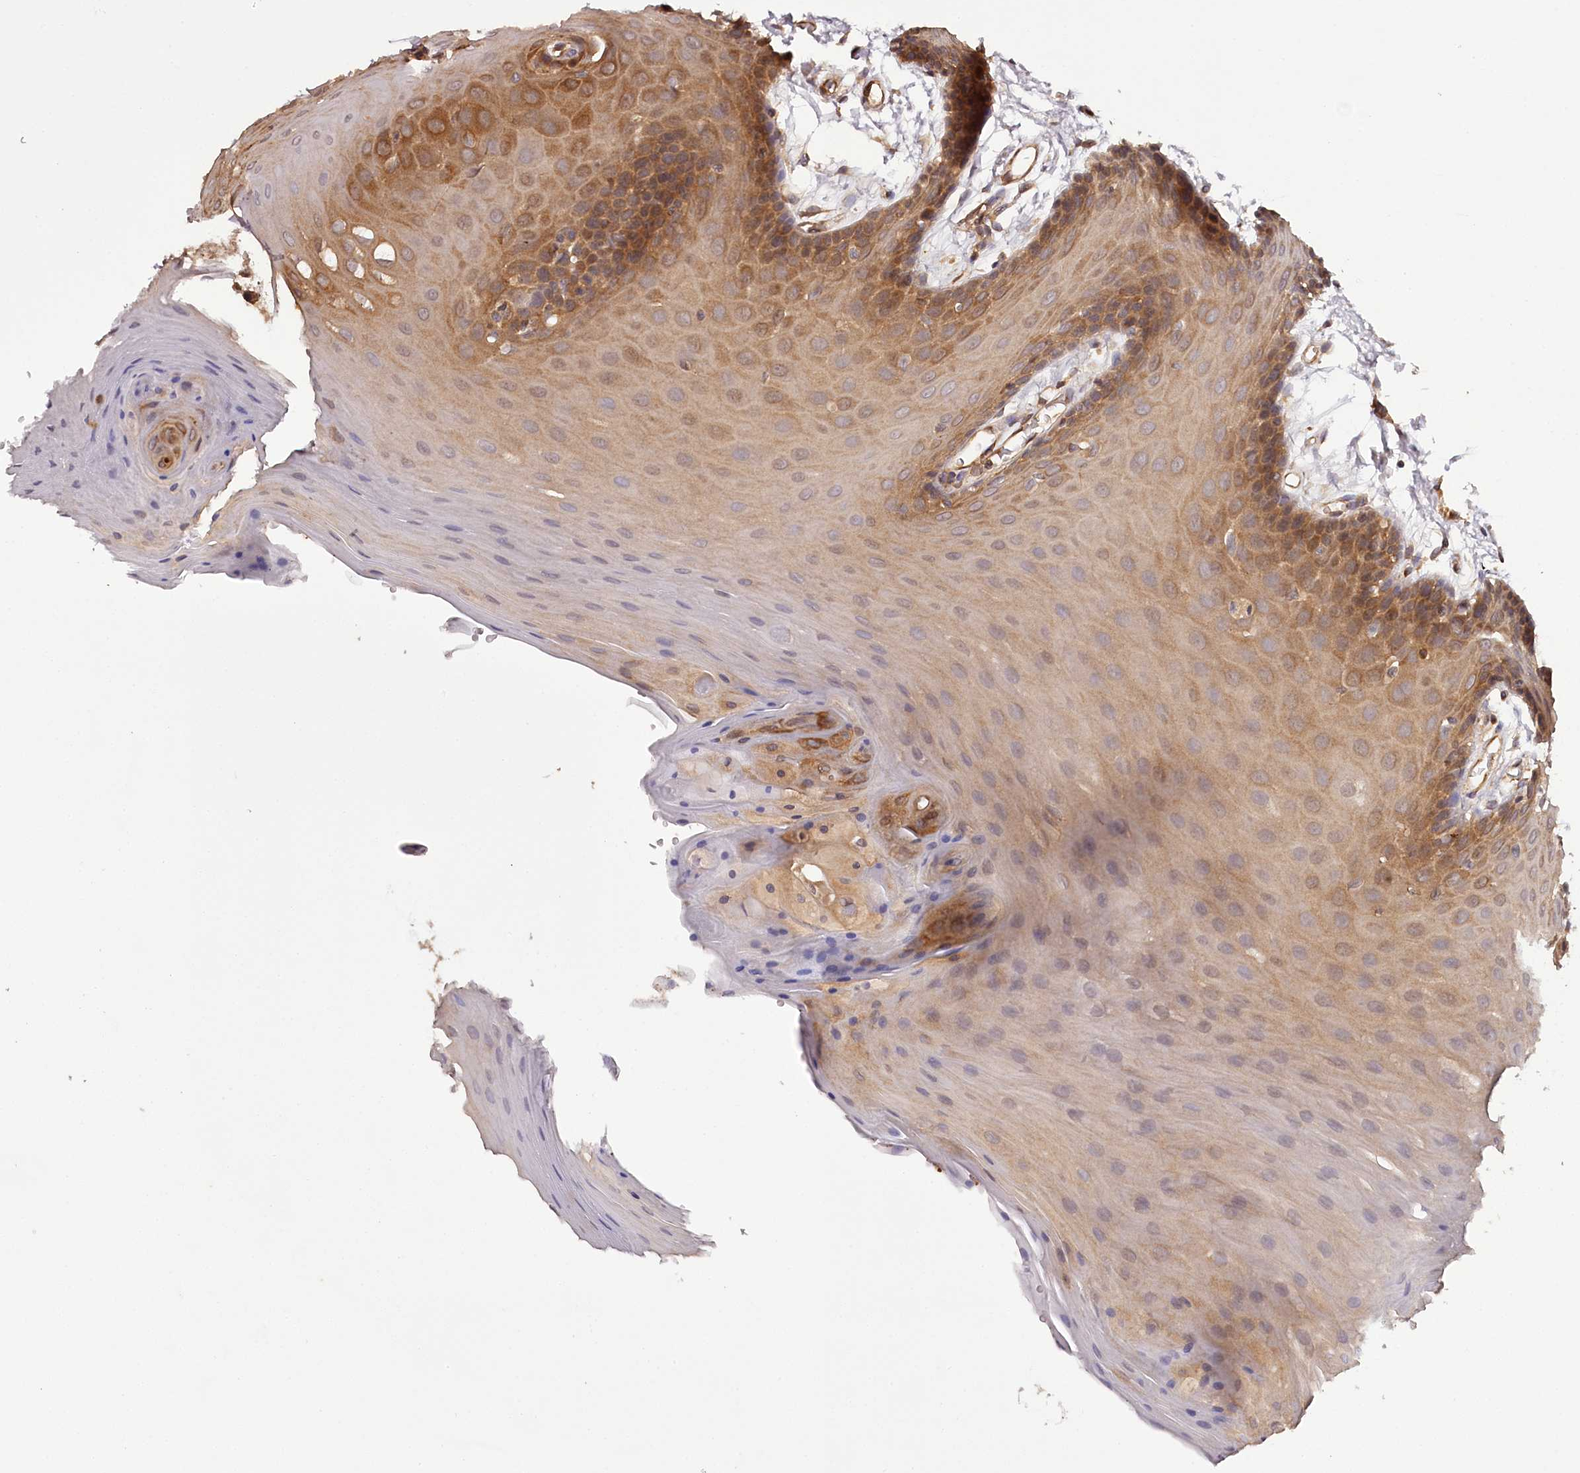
{"staining": {"intensity": "moderate", "quantity": ">75%", "location": "cytoplasmic/membranous"}, "tissue": "oral mucosa", "cell_type": "Squamous epithelial cells", "image_type": "normal", "snomed": [{"axis": "morphology", "description": "Normal tissue, NOS"}, {"axis": "morphology", "description": "Squamous cell carcinoma, NOS"}, {"axis": "topography", "description": "Skeletal muscle"}, {"axis": "topography", "description": "Oral tissue"}, {"axis": "topography", "description": "Salivary gland"}, {"axis": "topography", "description": "Head-Neck"}], "caption": "Immunohistochemistry (DAB) staining of unremarkable oral mucosa shows moderate cytoplasmic/membranous protein expression in about >75% of squamous epithelial cells.", "gene": "TARS1", "patient": {"sex": "male", "age": 54}}